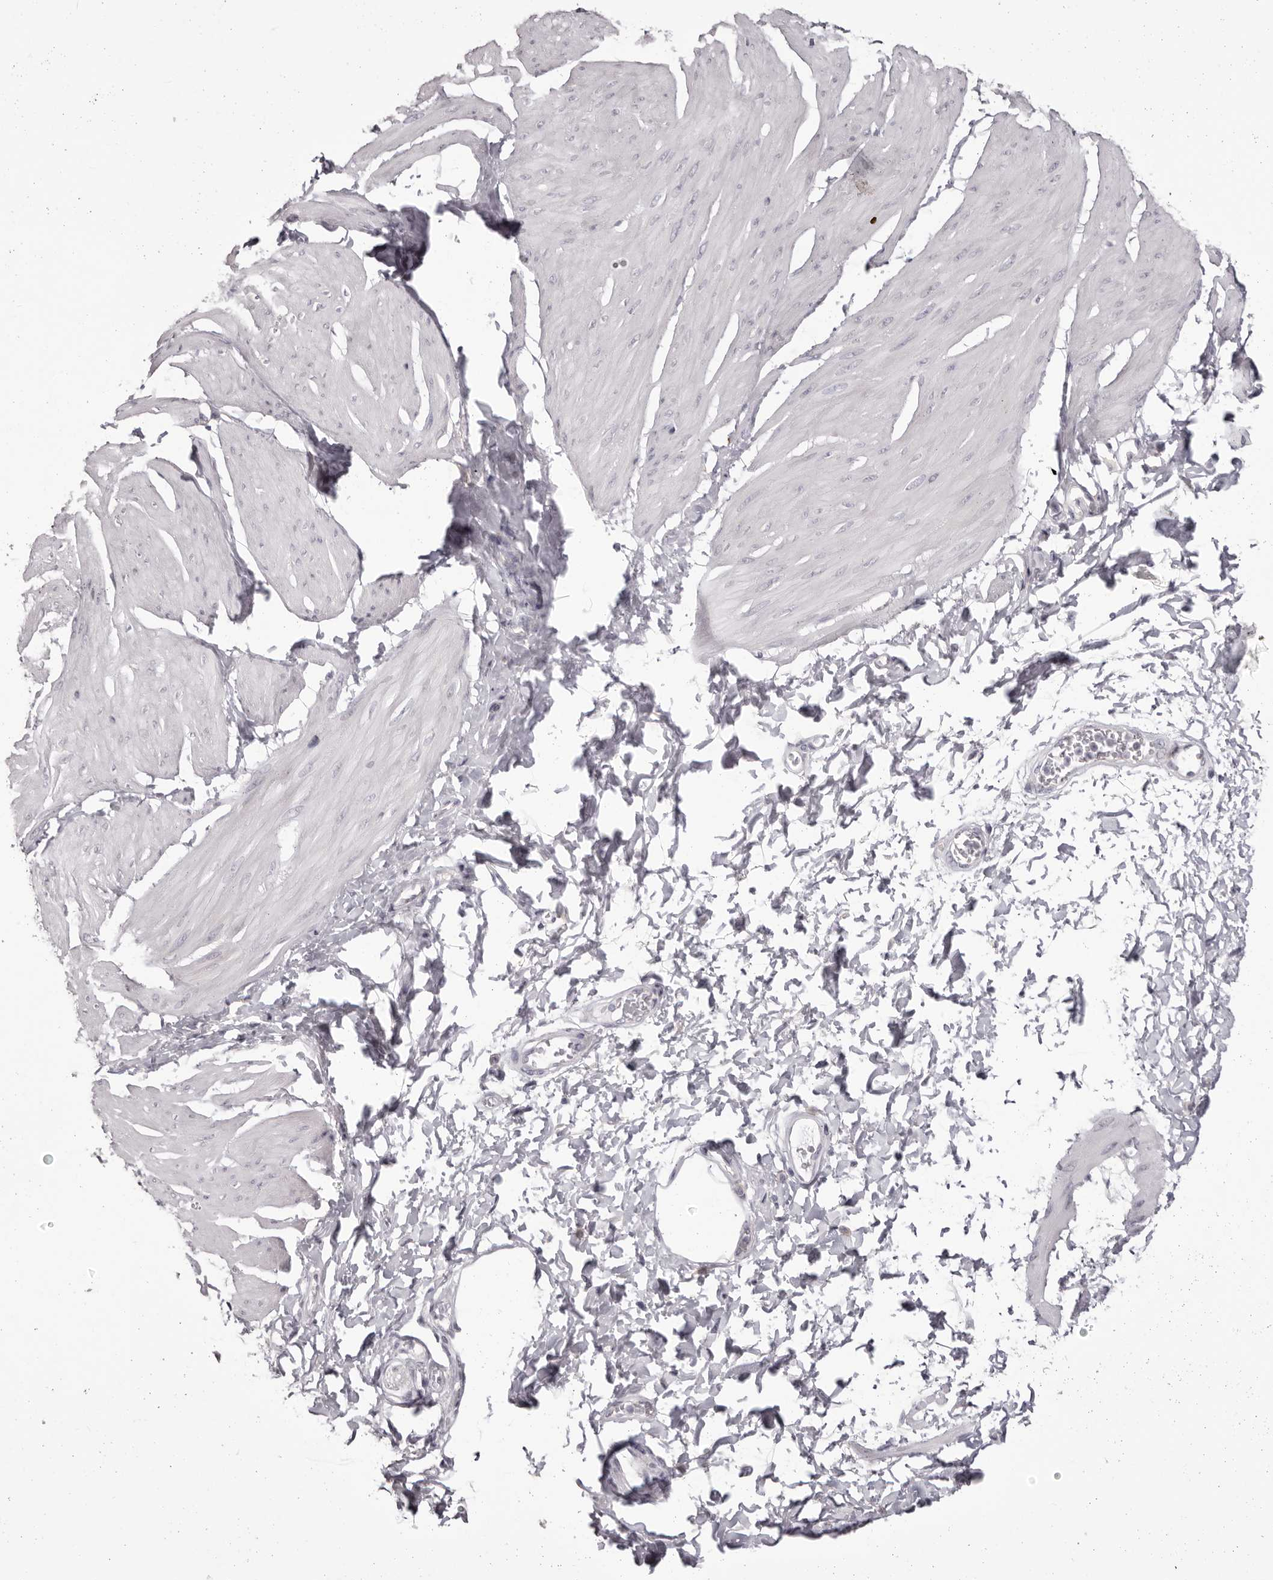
{"staining": {"intensity": "negative", "quantity": "none", "location": "none"}, "tissue": "smooth muscle", "cell_type": "Smooth muscle cells", "image_type": "normal", "snomed": [{"axis": "morphology", "description": "Urothelial carcinoma, High grade"}, {"axis": "topography", "description": "Urinary bladder"}], "caption": "High magnification brightfield microscopy of unremarkable smooth muscle stained with DAB (3,3'-diaminobenzidine) (brown) and counterstained with hematoxylin (blue): smooth muscle cells show no significant positivity.", "gene": "OTUD3", "patient": {"sex": "male", "age": 46}}